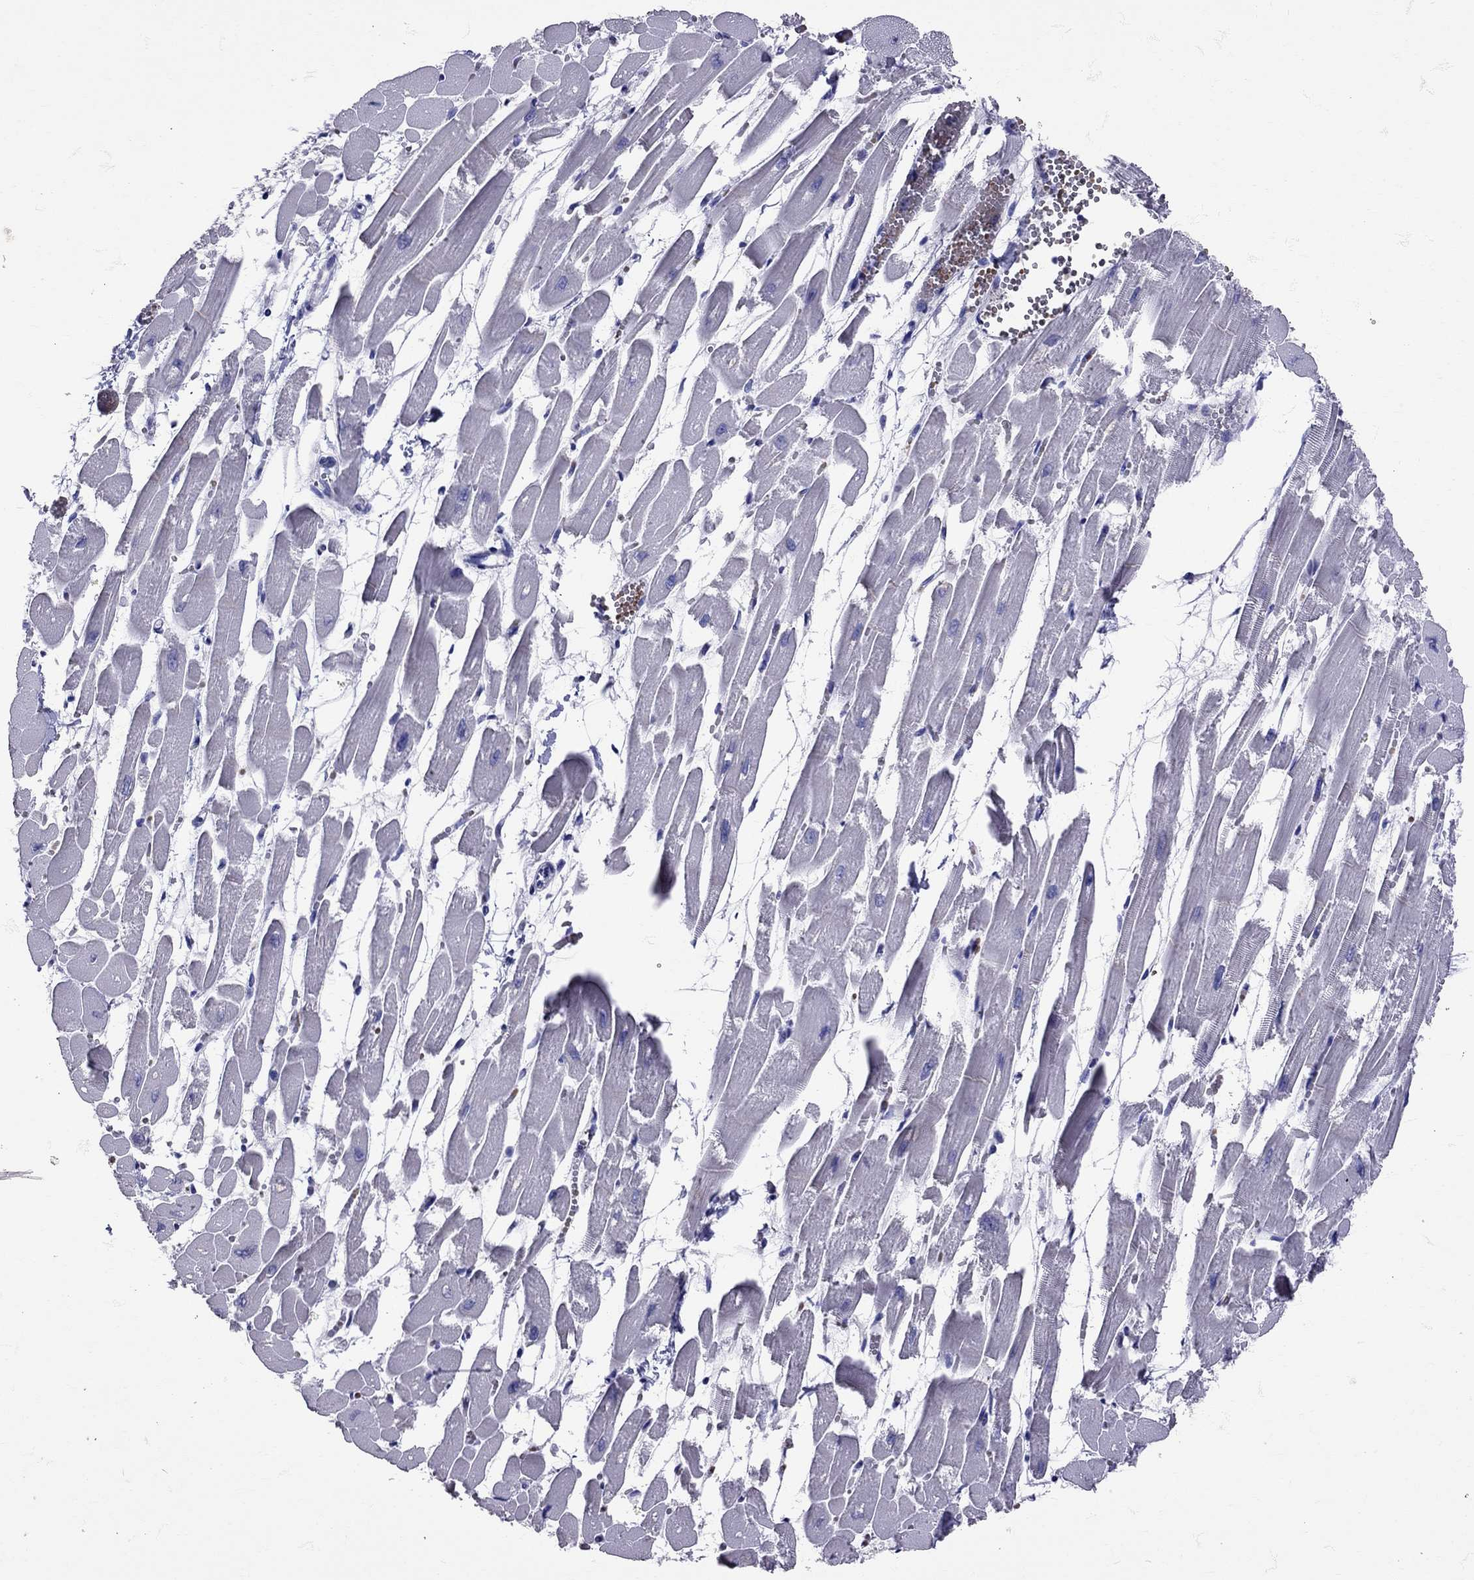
{"staining": {"intensity": "negative", "quantity": "none", "location": "none"}, "tissue": "heart muscle", "cell_type": "Cardiomyocytes", "image_type": "normal", "snomed": [{"axis": "morphology", "description": "Normal tissue, NOS"}, {"axis": "topography", "description": "Heart"}], "caption": "Human heart muscle stained for a protein using IHC reveals no staining in cardiomyocytes.", "gene": "TBR1", "patient": {"sex": "female", "age": 52}}